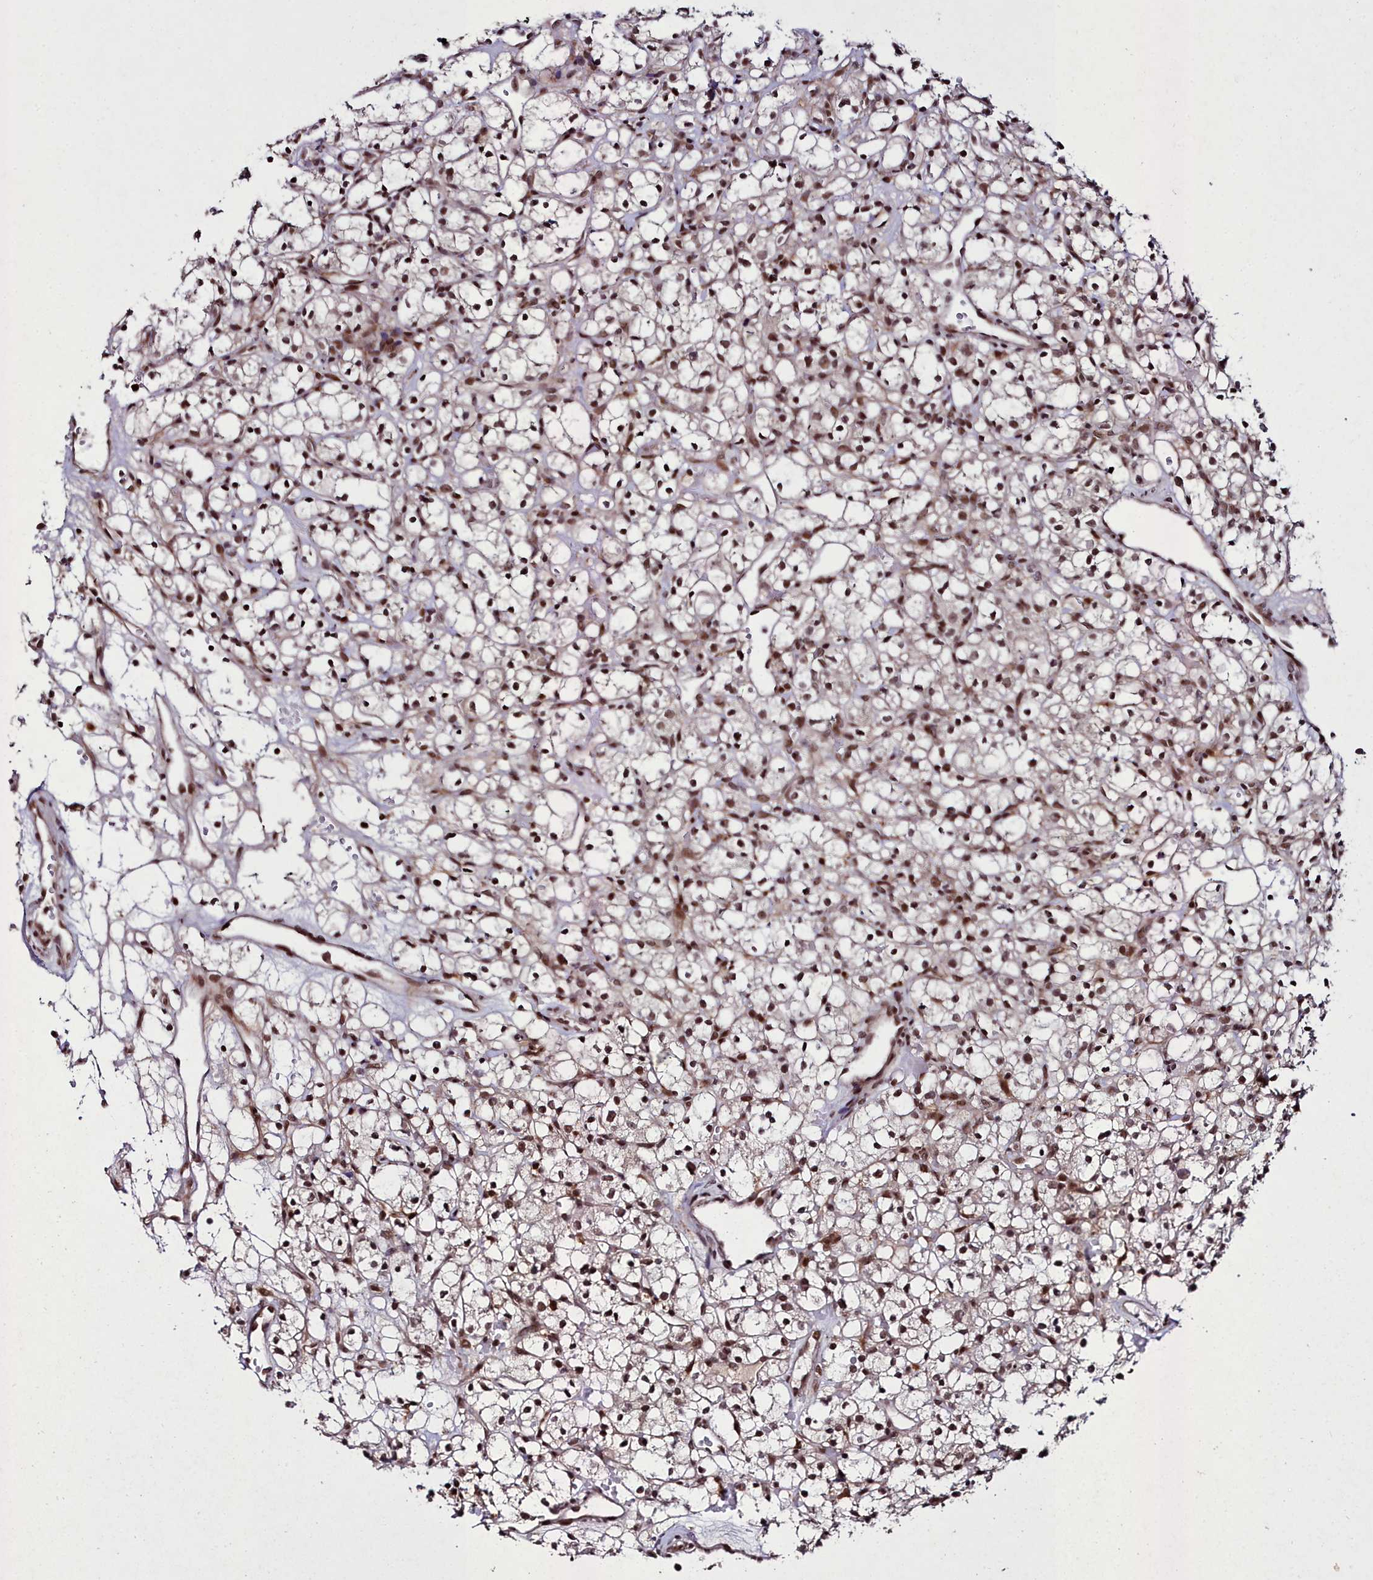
{"staining": {"intensity": "strong", "quantity": ">75%", "location": "nuclear"}, "tissue": "renal cancer", "cell_type": "Tumor cells", "image_type": "cancer", "snomed": [{"axis": "morphology", "description": "Adenocarcinoma, NOS"}, {"axis": "topography", "description": "Kidney"}], "caption": "An immunohistochemistry (IHC) image of neoplastic tissue is shown. Protein staining in brown highlights strong nuclear positivity in adenocarcinoma (renal) within tumor cells. The staining is performed using DAB brown chromogen to label protein expression. The nuclei are counter-stained blue using hematoxylin.", "gene": "CXXC1", "patient": {"sex": "female", "age": 59}}